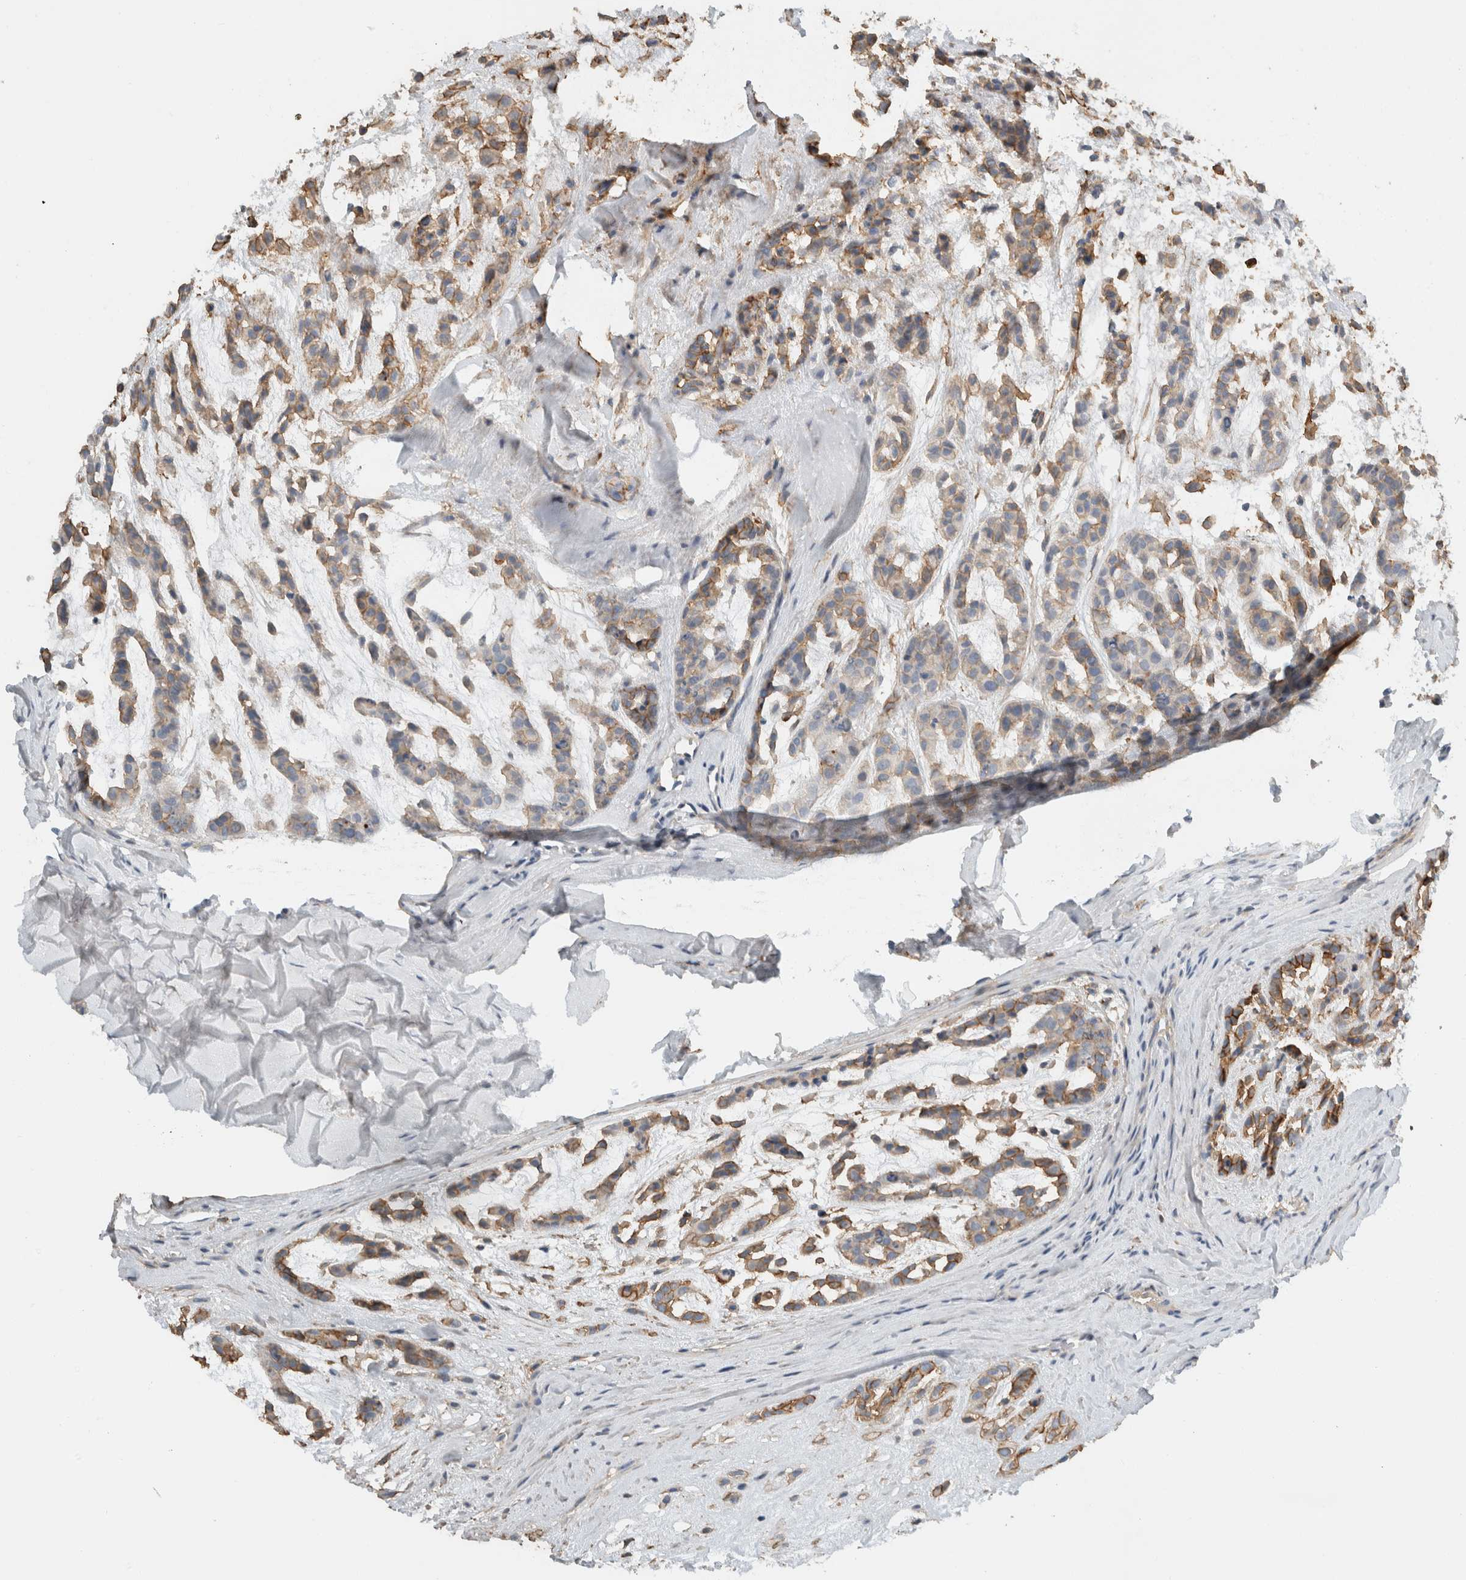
{"staining": {"intensity": "moderate", "quantity": "25%-75%", "location": "cytoplasmic/membranous"}, "tissue": "head and neck cancer", "cell_type": "Tumor cells", "image_type": "cancer", "snomed": [{"axis": "morphology", "description": "Adenocarcinoma, NOS"}, {"axis": "morphology", "description": "Adenoma, NOS"}, {"axis": "topography", "description": "Head-Neck"}], "caption": "Tumor cells display medium levels of moderate cytoplasmic/membranous expression in approximately 25%-75% of cells in human head and neck adenocarcinoma. (DAB (3,3'-diaminobenzidine) IHC with brightfield microscopy, high magnification).", "gene": "ERCC6L2", "patient": {"sex": "female", "age": 55}}